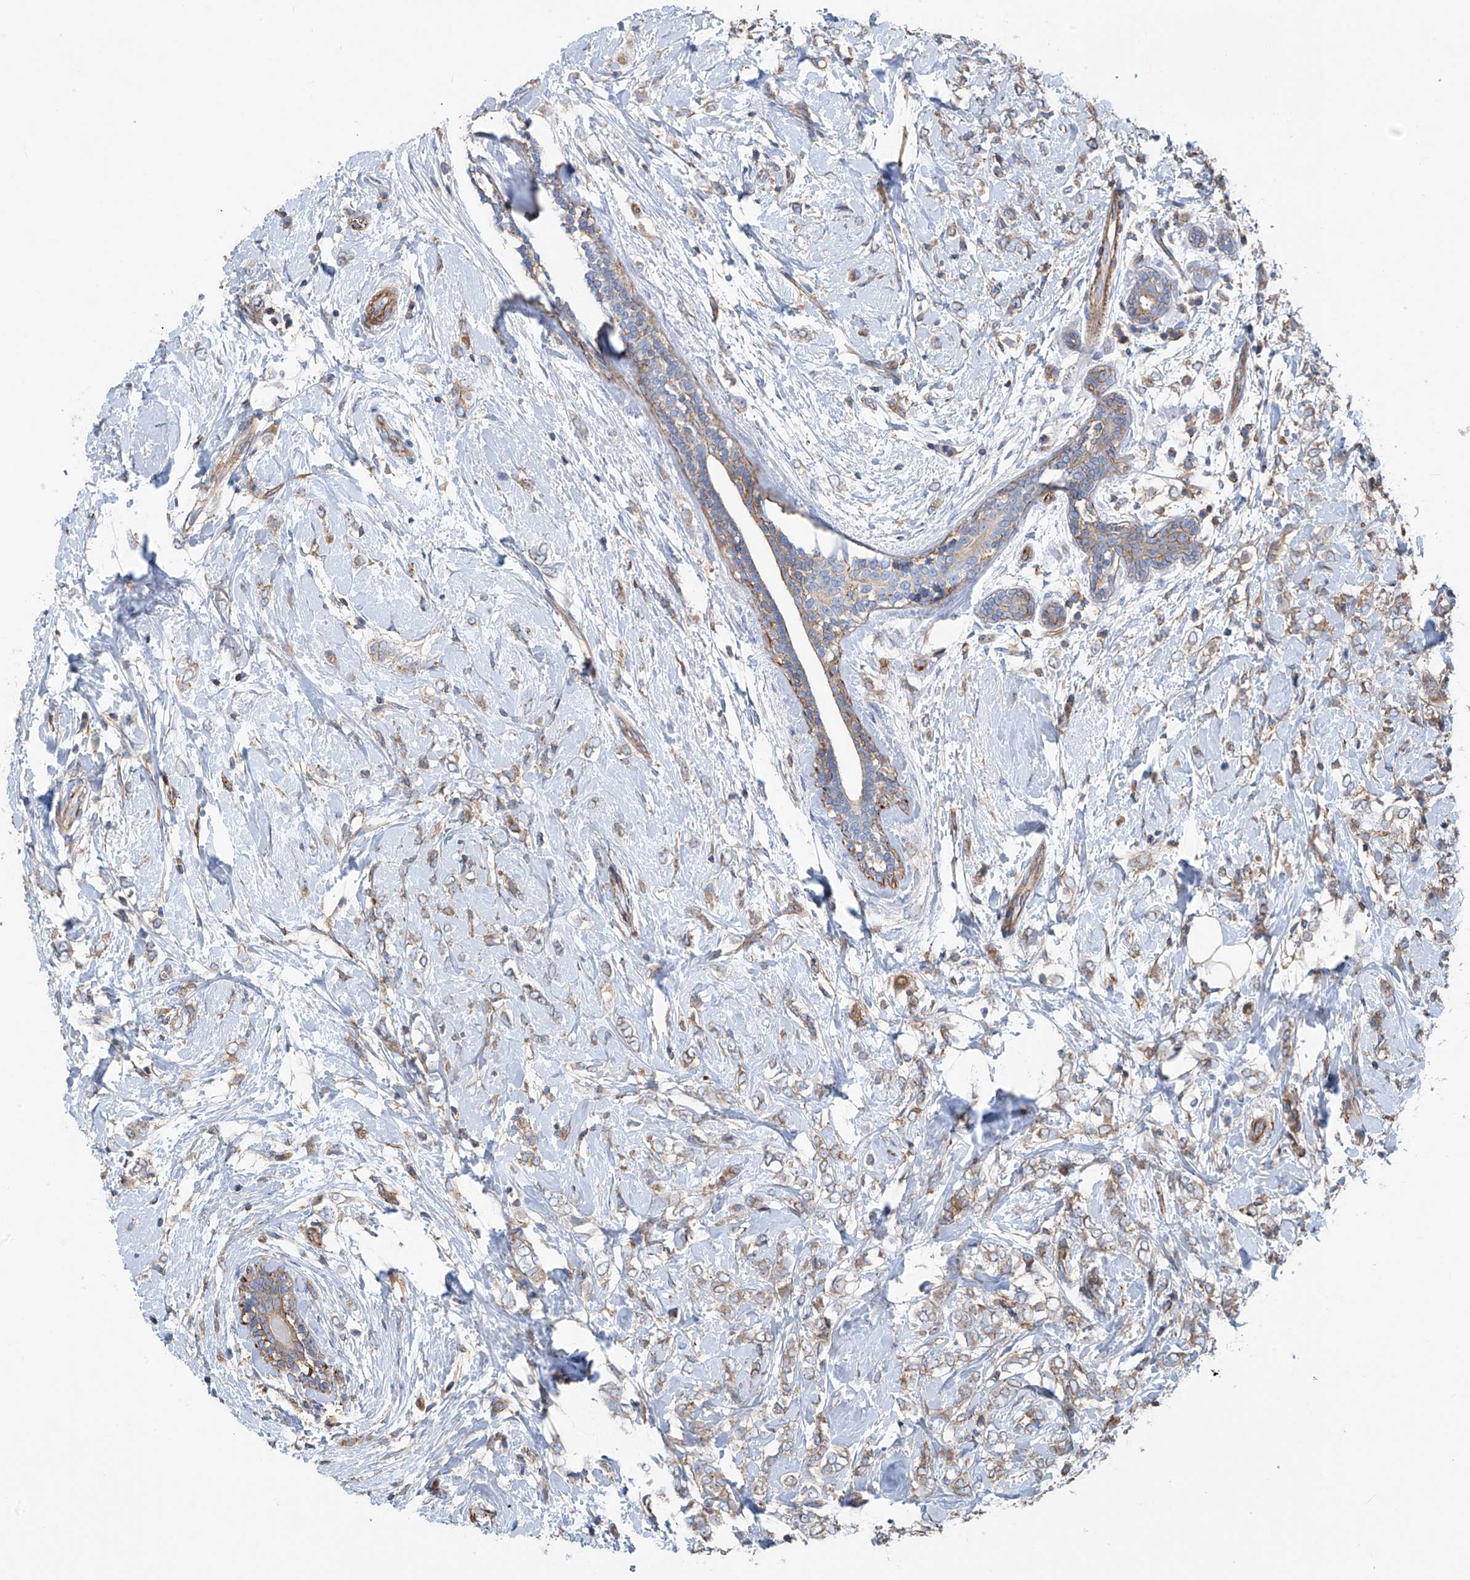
{"staining": {"intensity": "weak", "quantity": ">75%", "location": "cytoplasmic/membranous"}, "tissue": "breast cancer", "cell_type": "Tumor cells", "image_type": "cancer", "snomed": [{"axis": "morphology", "description": "Normal tissue, NOS"}, {"axis": "morphology", "description": "Lobular carcinoma"}, {"axis": "topography", "description": "Breast"}], "caption": "Immunohistochemistry micrograph of lobular carcinoma (breast) stained for a protein (brown), which displays low levels of weak cytoplasmic/membranous positivity in approximately >75% of tumor cells.", "gene": "SLC1A5", "patient": {"sex": "female", "age": 47}}